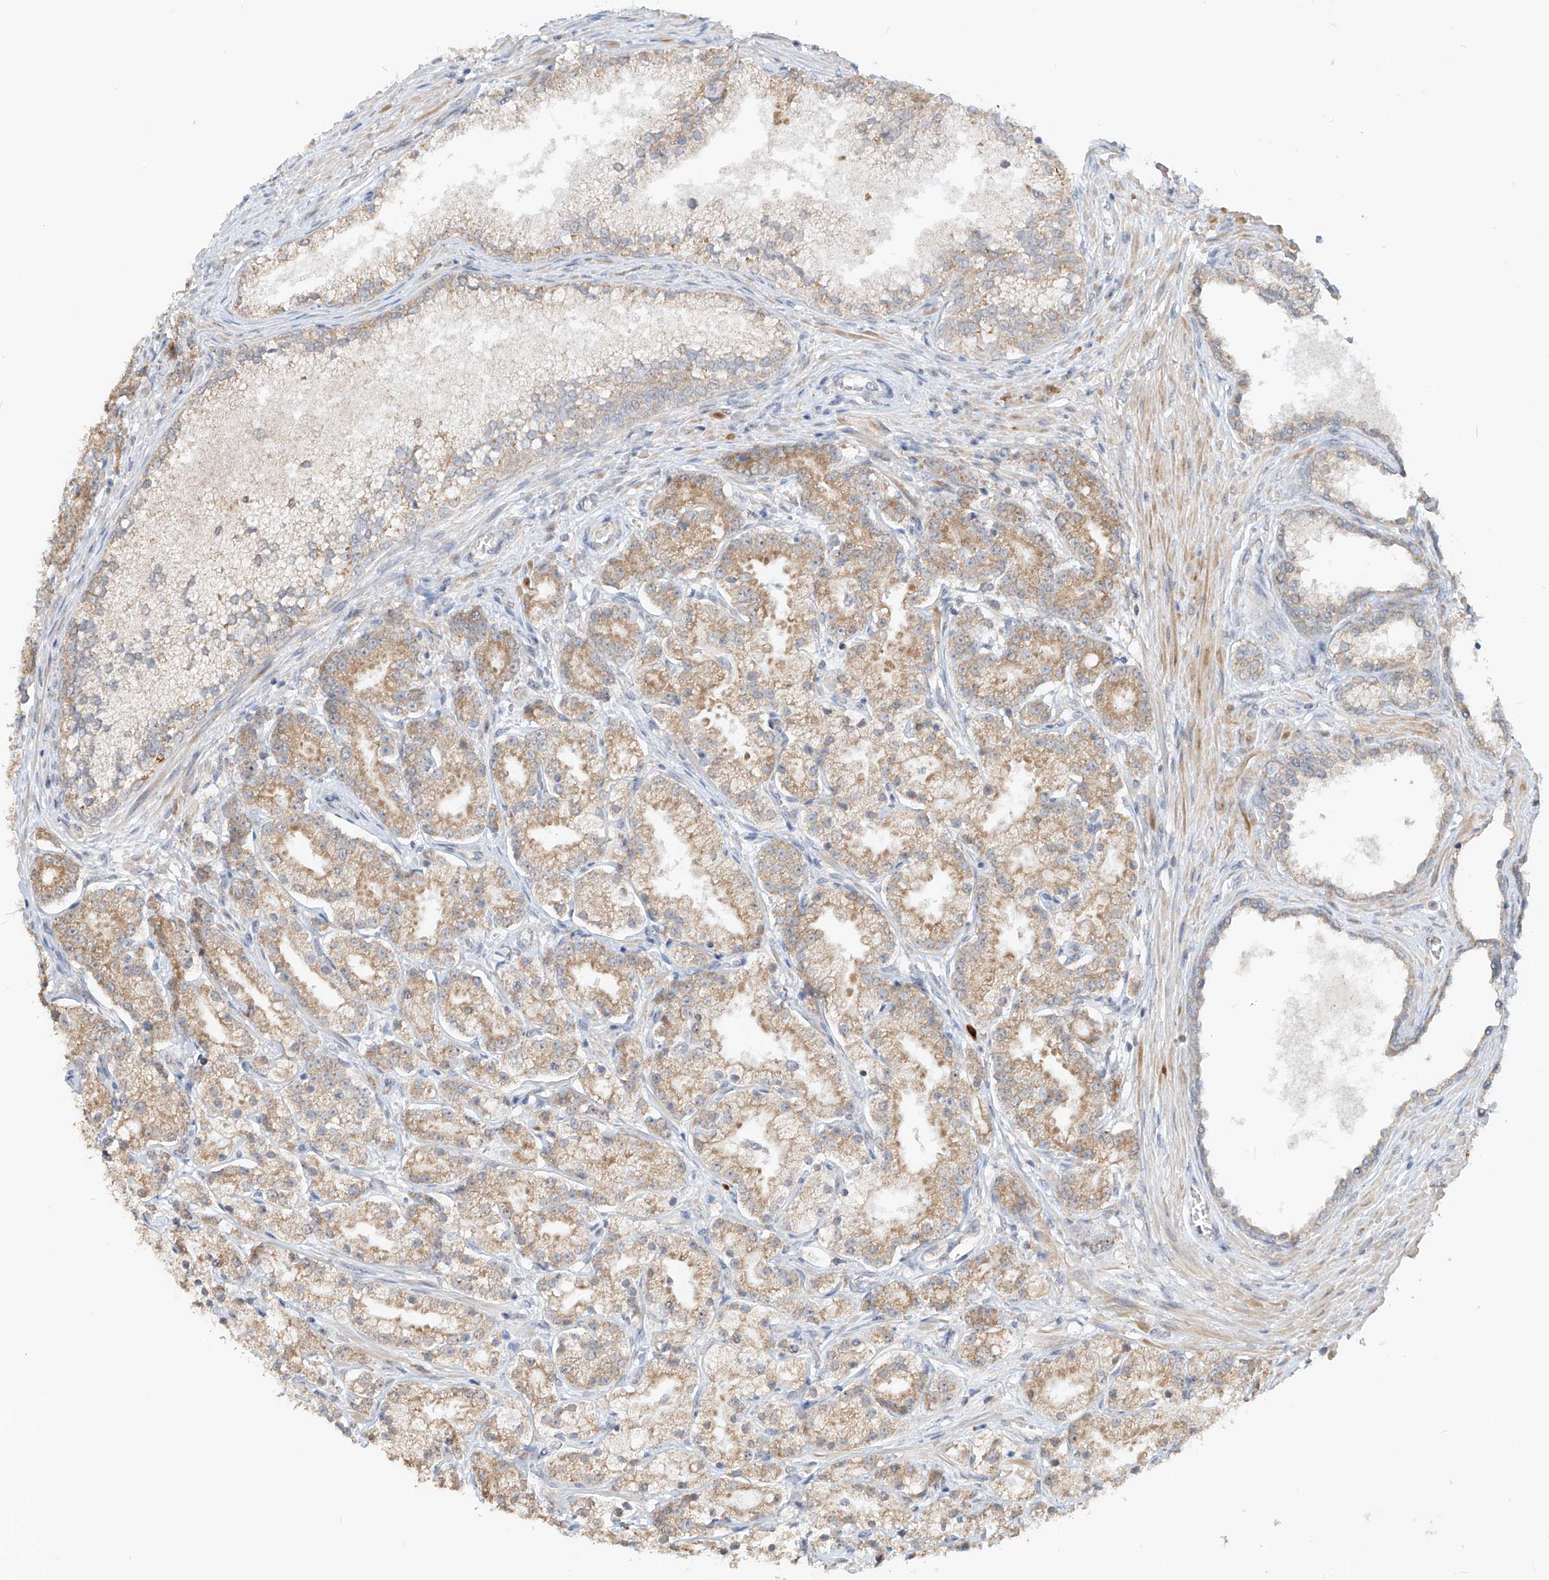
{"staining": {"intensity": "weak", "quantity": ">75%", "location": "cytoplasmic/membranous"}, "tissue": "prostate cancer", "cell_type": "Tumor cells", "image_type": "cancer", "snomed": [{"axis": "morphology", "description": "Adenocarcinoma, High grade"}, {"axis": "topography", "description": "Prostate"}], "caption": "Immunohistochemistry (IHC) (DAB) staining of prostate cancer (adenocarcinoma (high-grade)) reveals weak cytoplasmic/membranous protein positivity in about >75% of tumor cells.", "gene": "MTUS2", "patient": {"sex": "male", "age": 69}}